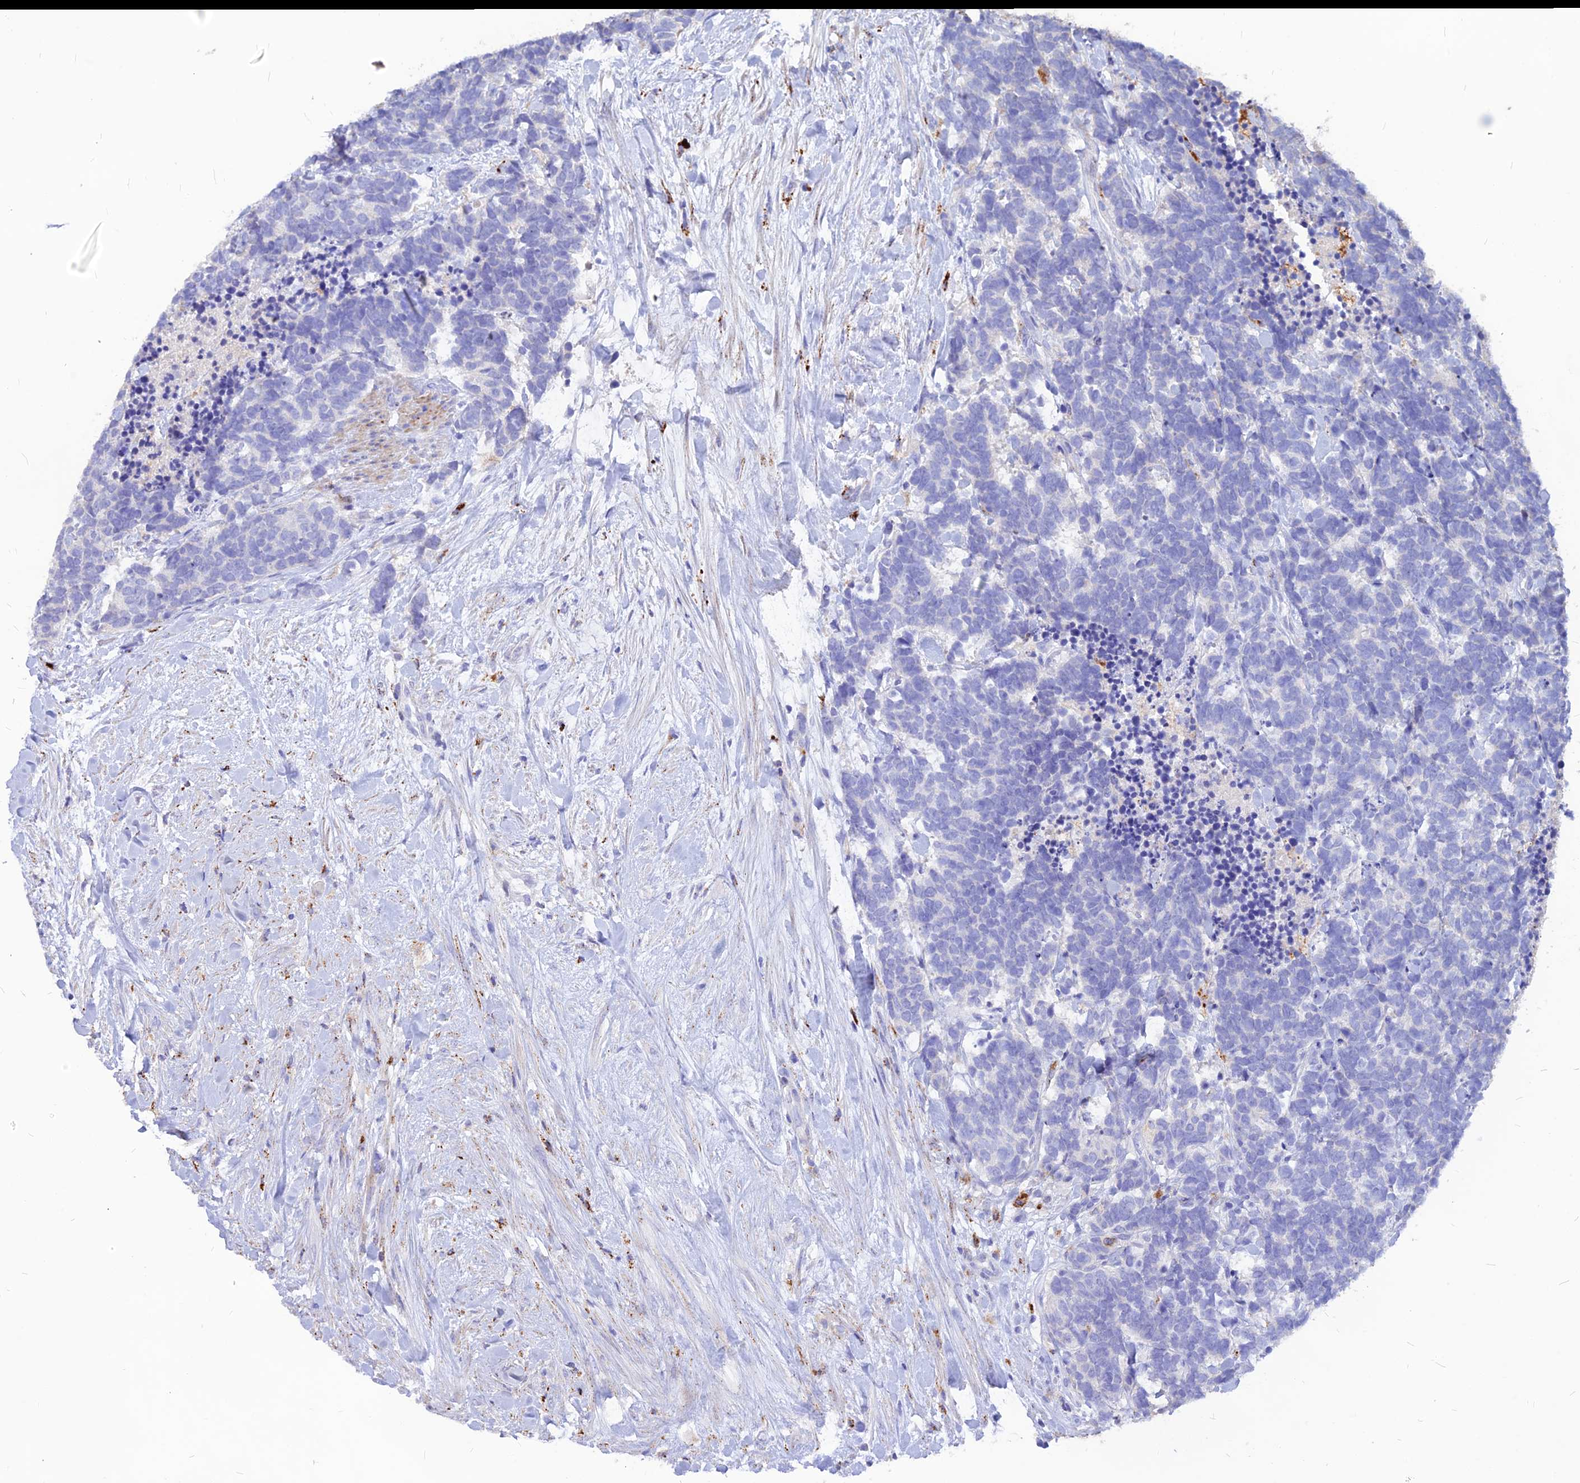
{"staining": {"intensity": "negative", "quantity": "none", "location": "none"}, "tissue": "carcinoid", "cell_type": "Tumor cells", "image_type": "cancer", "snomed": [{"axis": "morphology", "description": "Carcinoma, NOS"}, {"axis": "morphology", "description": "Carcinoid, malignant, NOS"}, {"axis": "topography", "description": "Prostate"}], "caption": "The immunohistochemistry histopathology image has no significant expression in tumor cells of carcinoid tissue.", "gene": "RIMOC1", "patient": {"sex": "male", "age": 57}}